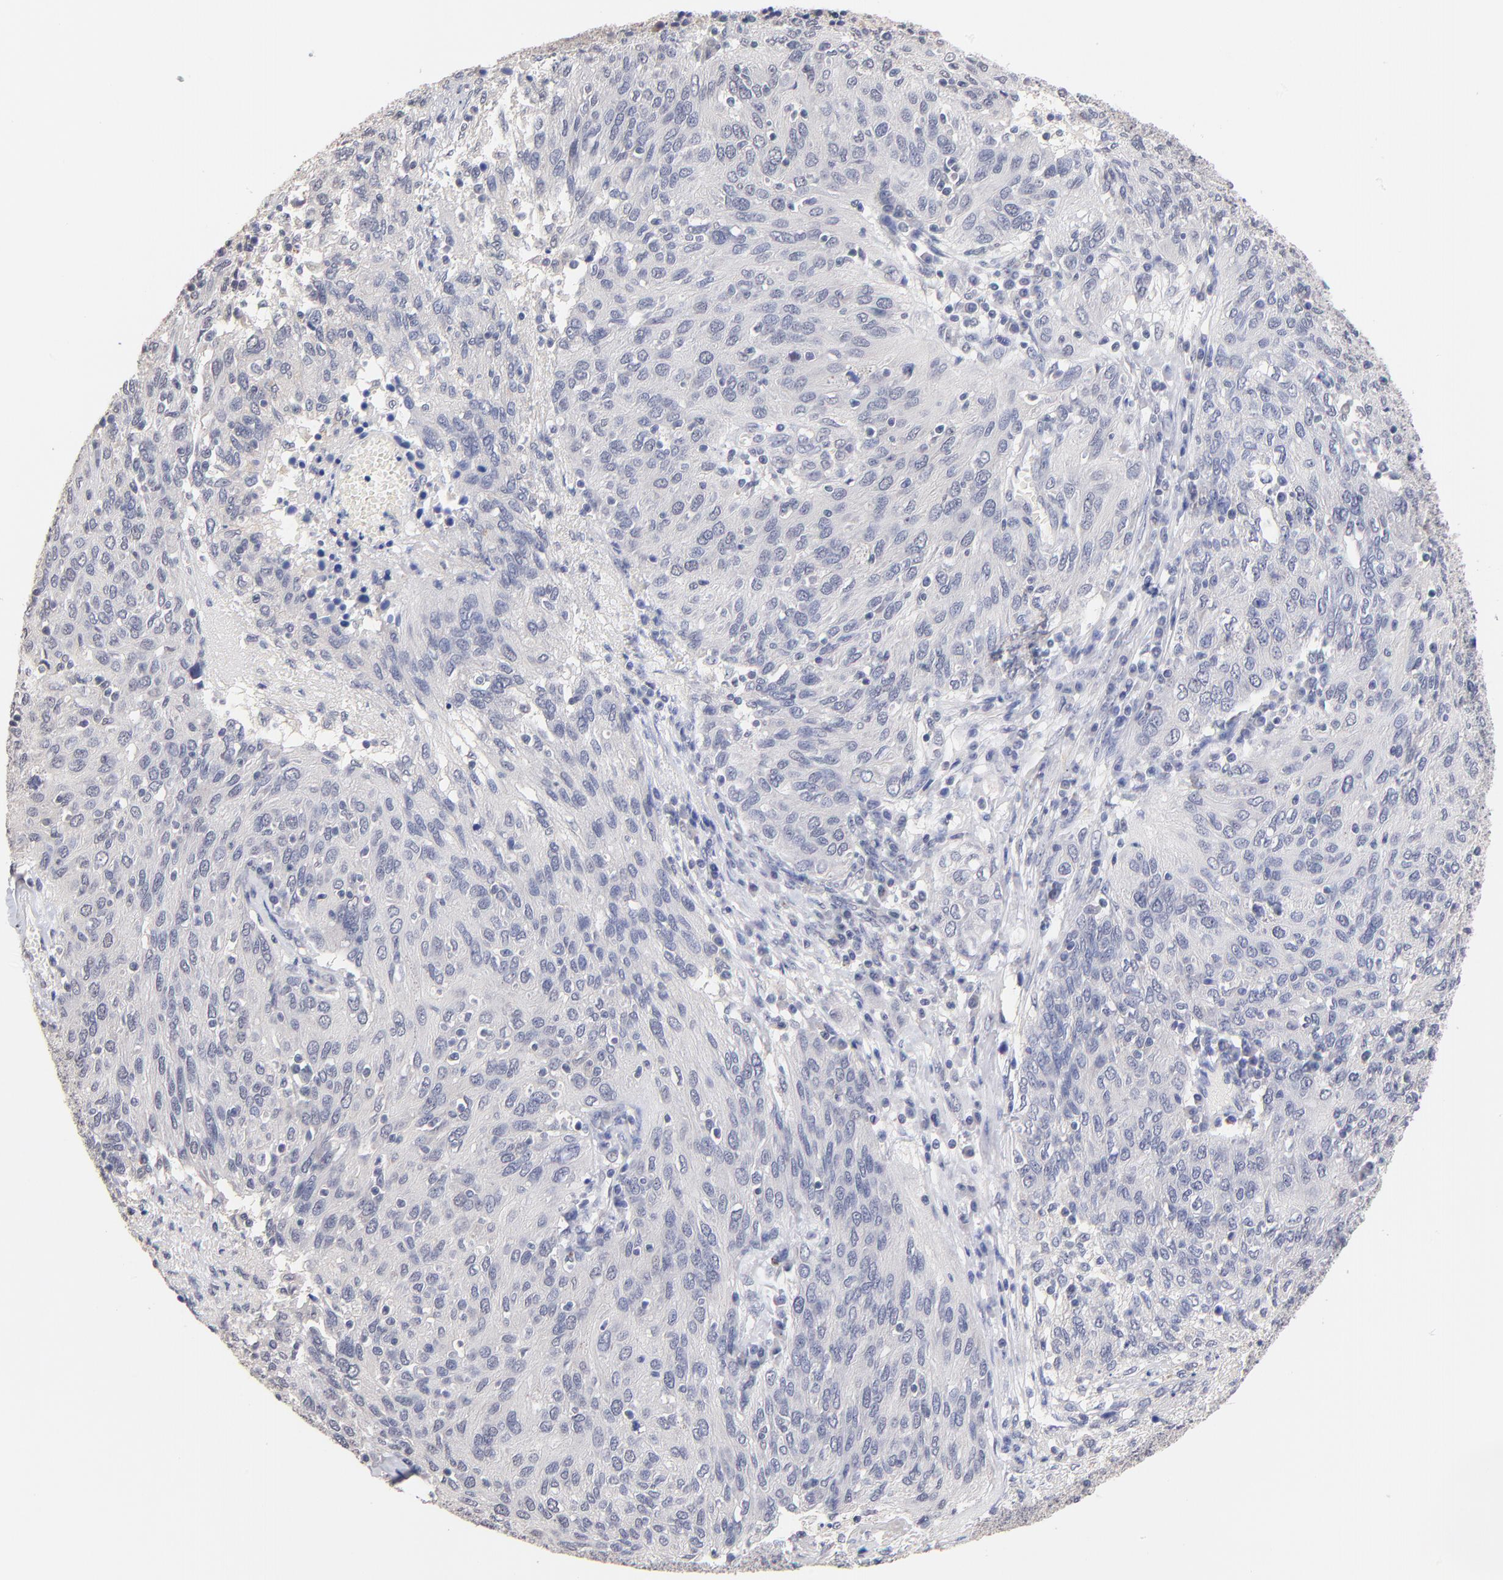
{"staining": {"intensity": "negative", "quantity": "none", "location": "none"}, "tissue": "ovarian cancer", "cell_type": "Tumor cells", "image_type": "cancer", "snomed": [{"axis": "morphology", "description": "Carcinoma, endometroid"}, {"axis": "topography", "description": "Ovary"}], "caption": "Tumor cells are negative for brown protein staining in endometroid carcinoma (ovarian).", "gene": "RIBC2", "patient": {"sex": "female", "age": 50}}